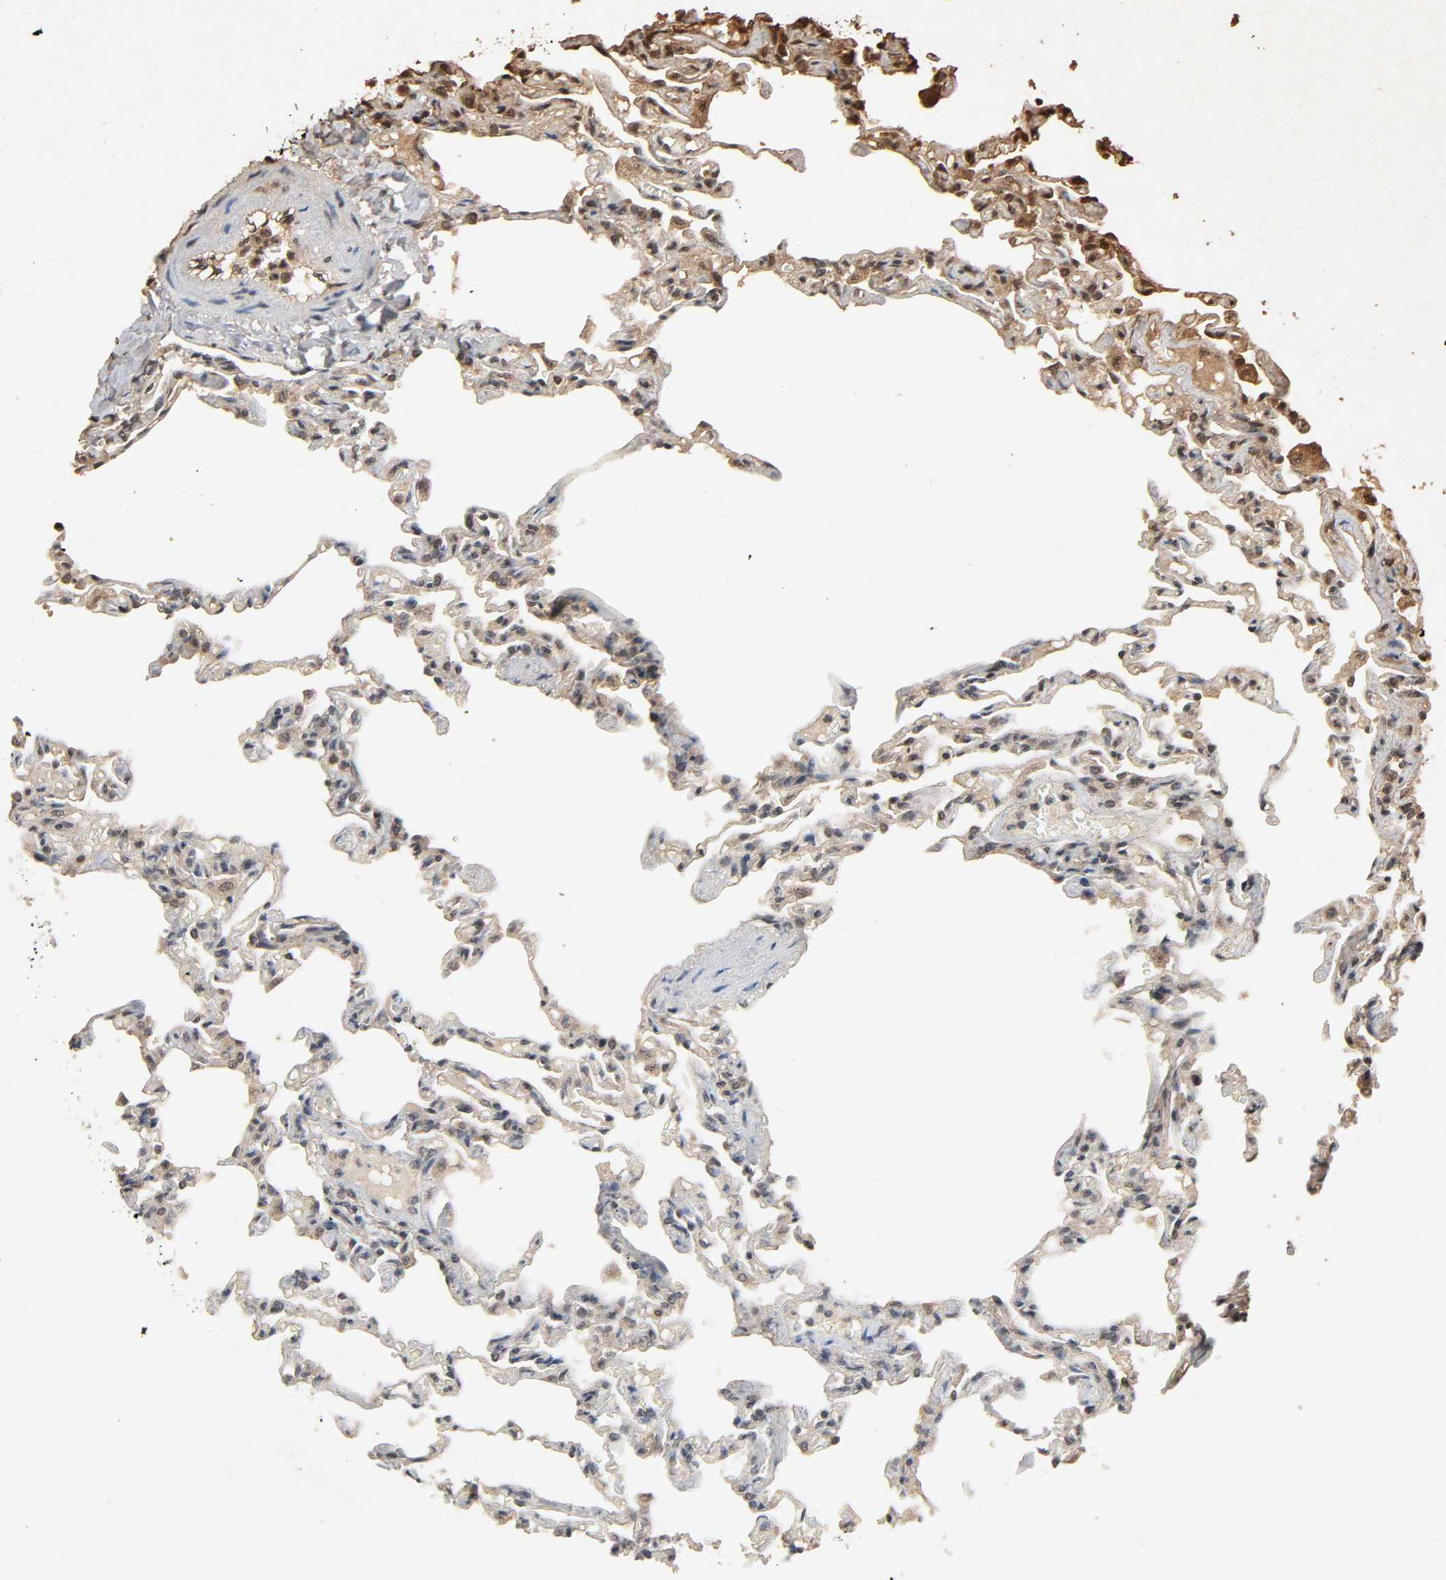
{"staining": {"intensity": "moderate", "quantity": "25%-75%", "location": "cytoplasmic/membranous,nuclear"}, "tissue": "lung", "cell_type": "Alveolar cells", "image_type": "normal", "snomed": [{"axis": "morphology", "description": "Normal tissue, NOS"}, {"axis": "topography", "description": "Lung"}], "caption": "IHC of unremarkable human lung shows medium levels of moderate cytoplasmic/membranous,nuclear positivity in about 25%-75% of alveolar cells.", "gene": "MAPKAPK5", "patient": {"sex": "male", "age": 21}}